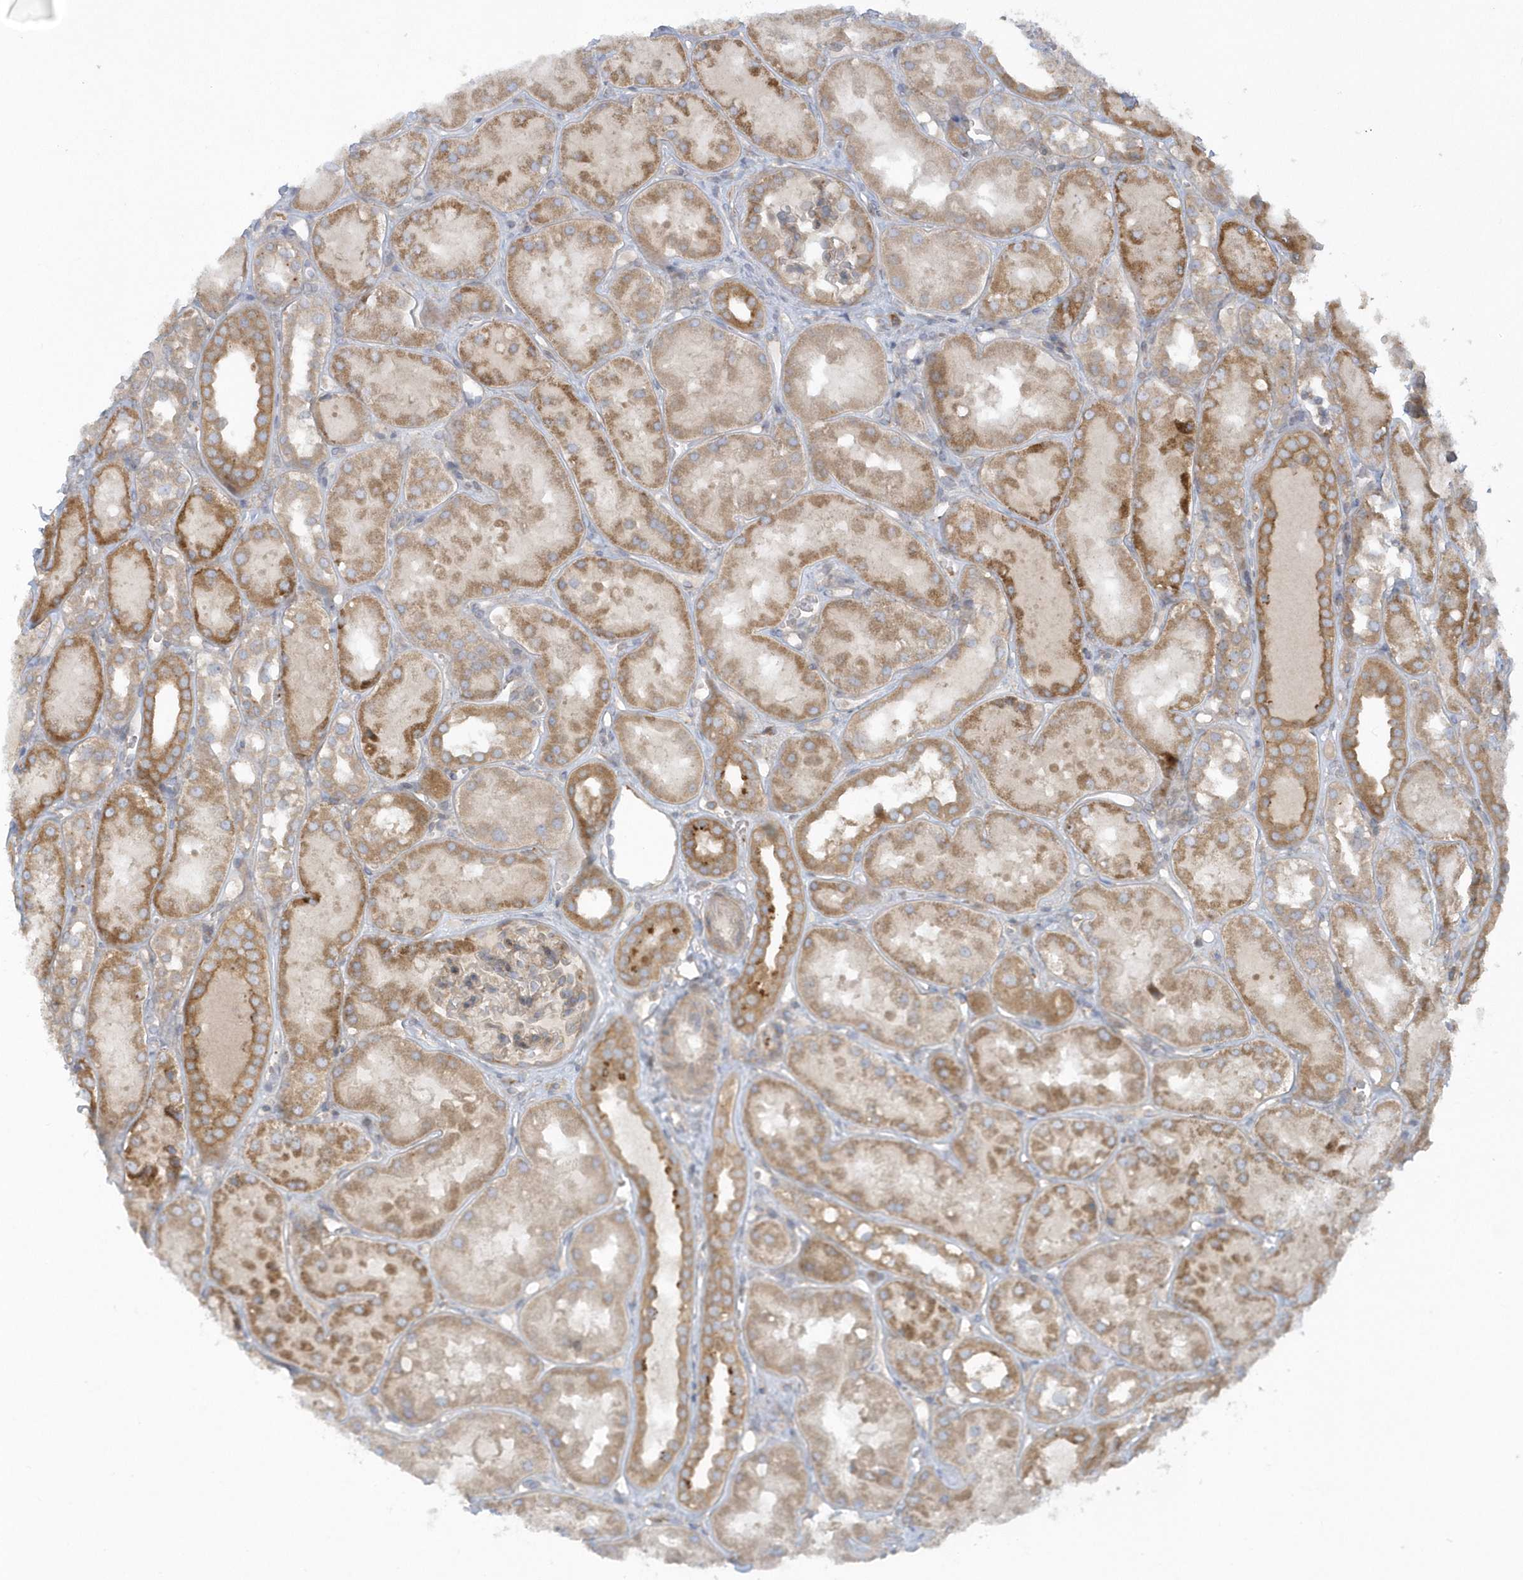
{"staining": {"intensity": "weak", "quantity": "25%-75%", "location": "cytoplasmic/membranous"}, "tissue": "kidney", "cell_type": "Cells in glomeruli", "image_type": "normal", "snomed": [{"axis": "morphology", "description": "Normal tissue, NOS"}, {"axis": "topography", "description": "Kidney"}], "caption": "Benign kidney exhibits weak cytoplasmic/membranous expression in about 25%-75% of cells in glomeruli.", "gene": "CNOT10", "patient": {"sex": "male", "age": 16}}